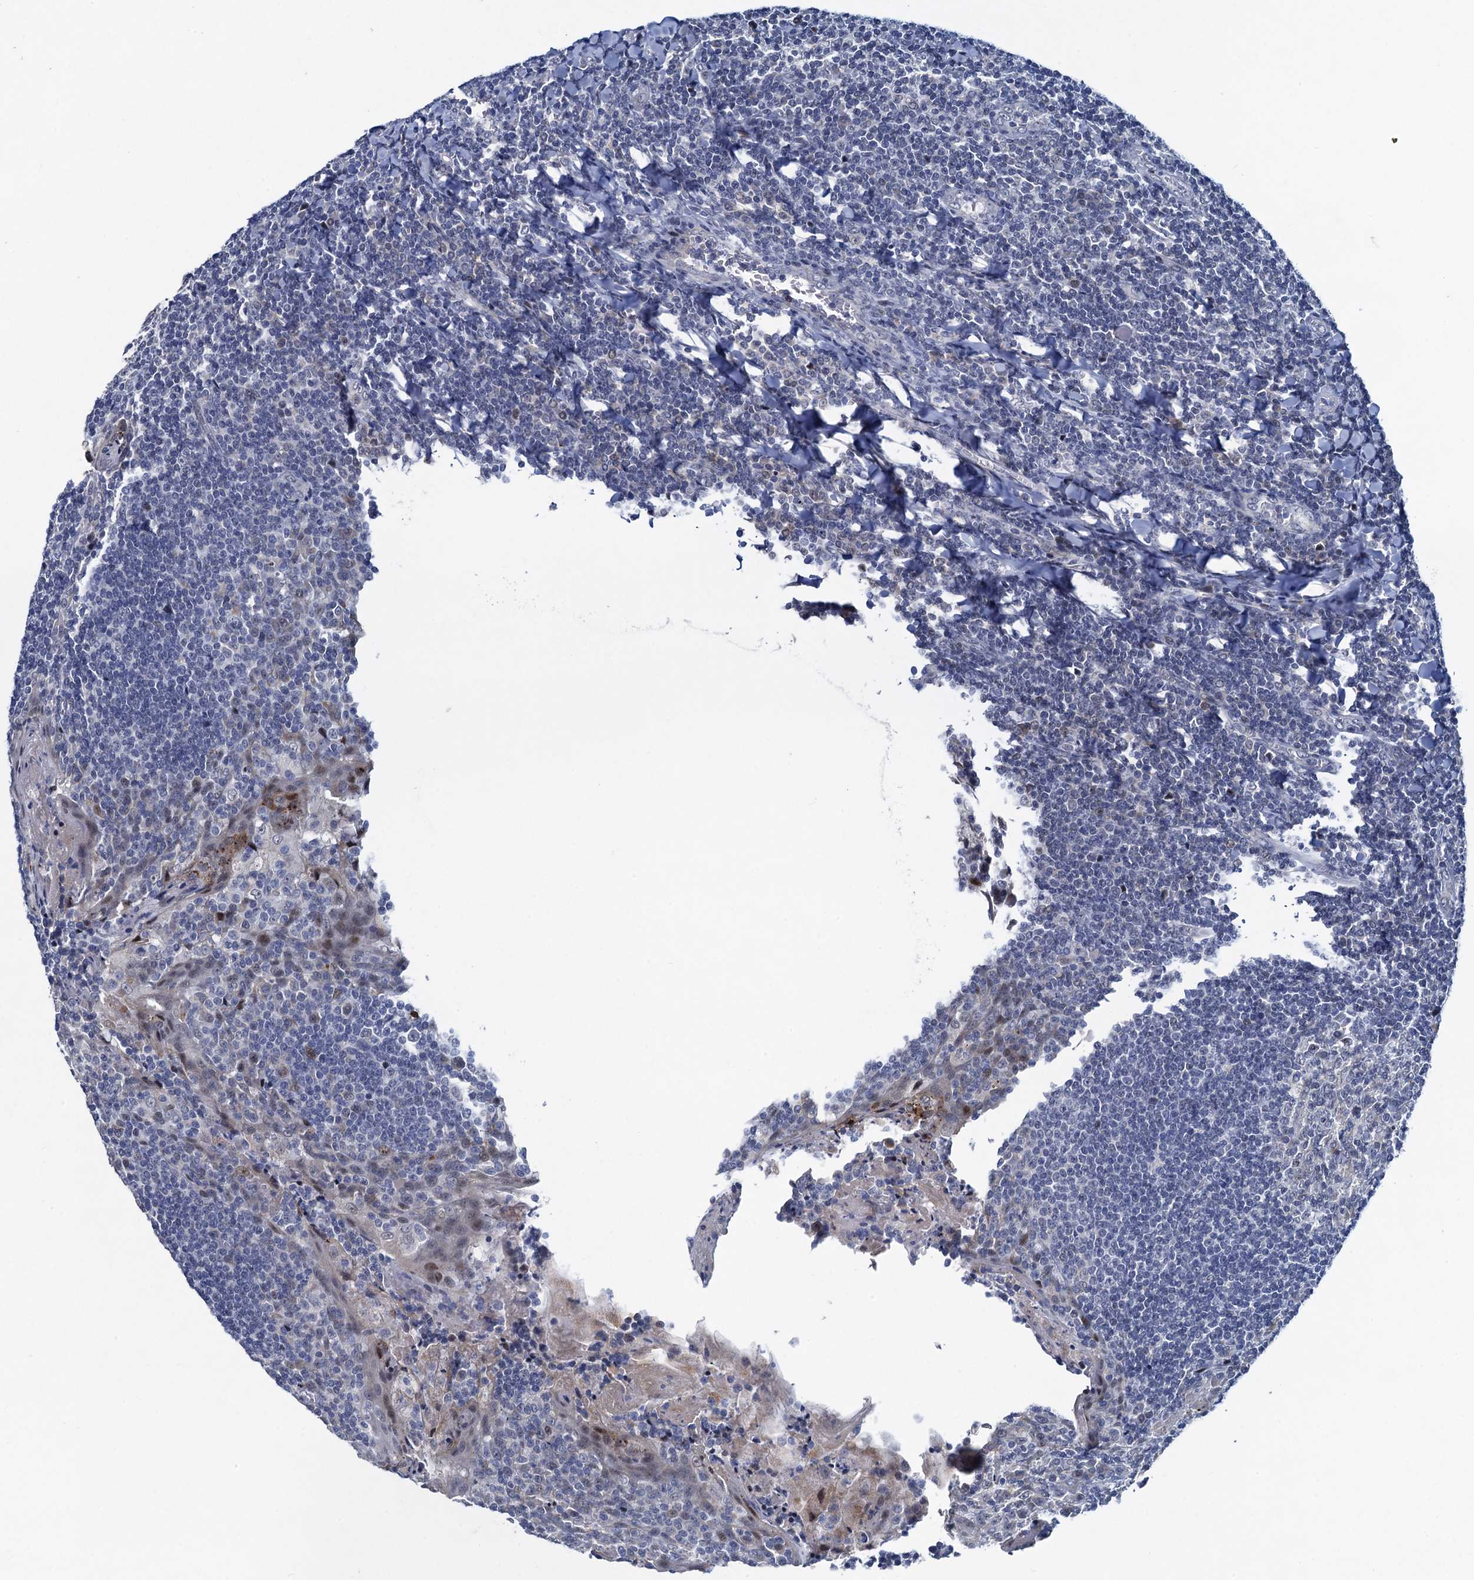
{"staining": {"intensity": "negative", "quantity": "none", "location": "none"}, "tissue": "tonsil", "cell_type": "Germinal center cells", "image_type": "normal", "snomed": [{"axis": "morphology", "description": "Normal tissue, NOS"}, {"axis": "topography", "description": "Tonsil"}], "caption": "A high-resolution histopathology image shows IHC staining of unremarkable tonsil, which demonstrates no significant positivity in germinal center cells.", "gene": "ATOSA", "patient": {"sex": "male", "age": 27}}